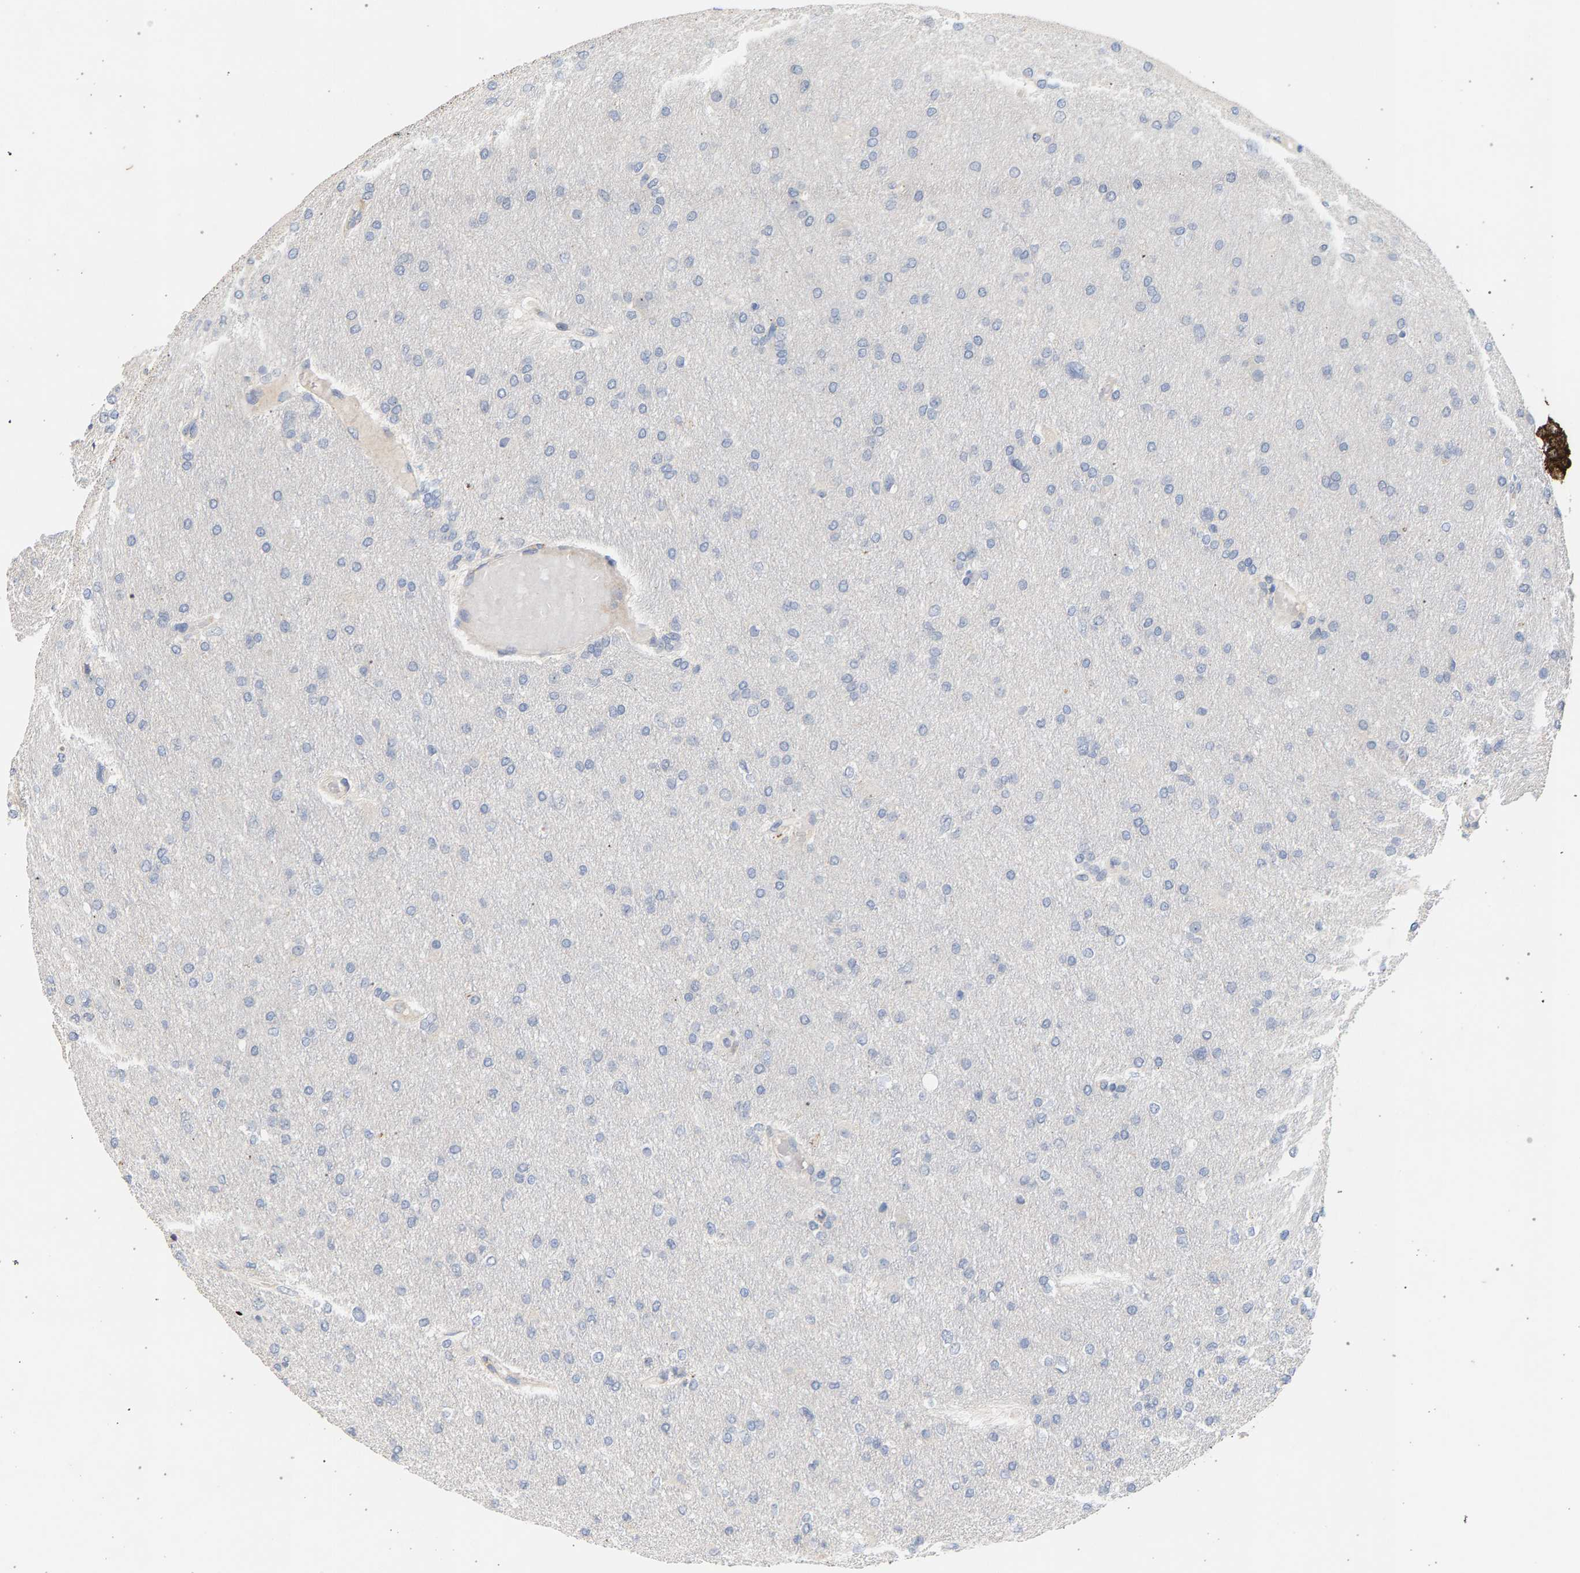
{"staining": {"intensity": "negative", "quantity": "none", "location": "none"}, "tissue": "glioma", "cell_type": "Tumor cells", "image_type": "cancer", "snomed": [{"axis": "morphology", "description": "Glioma, malignant, High grade"}, {"axis": "topography", "description": "Cerebral cortex"}], "caption": "The photomicrograph reveals no staining of tumor cells in high-grade glioma (malignant).", "gene": "MAMDC2", "patient": {"sex": "female", "age": 36}}